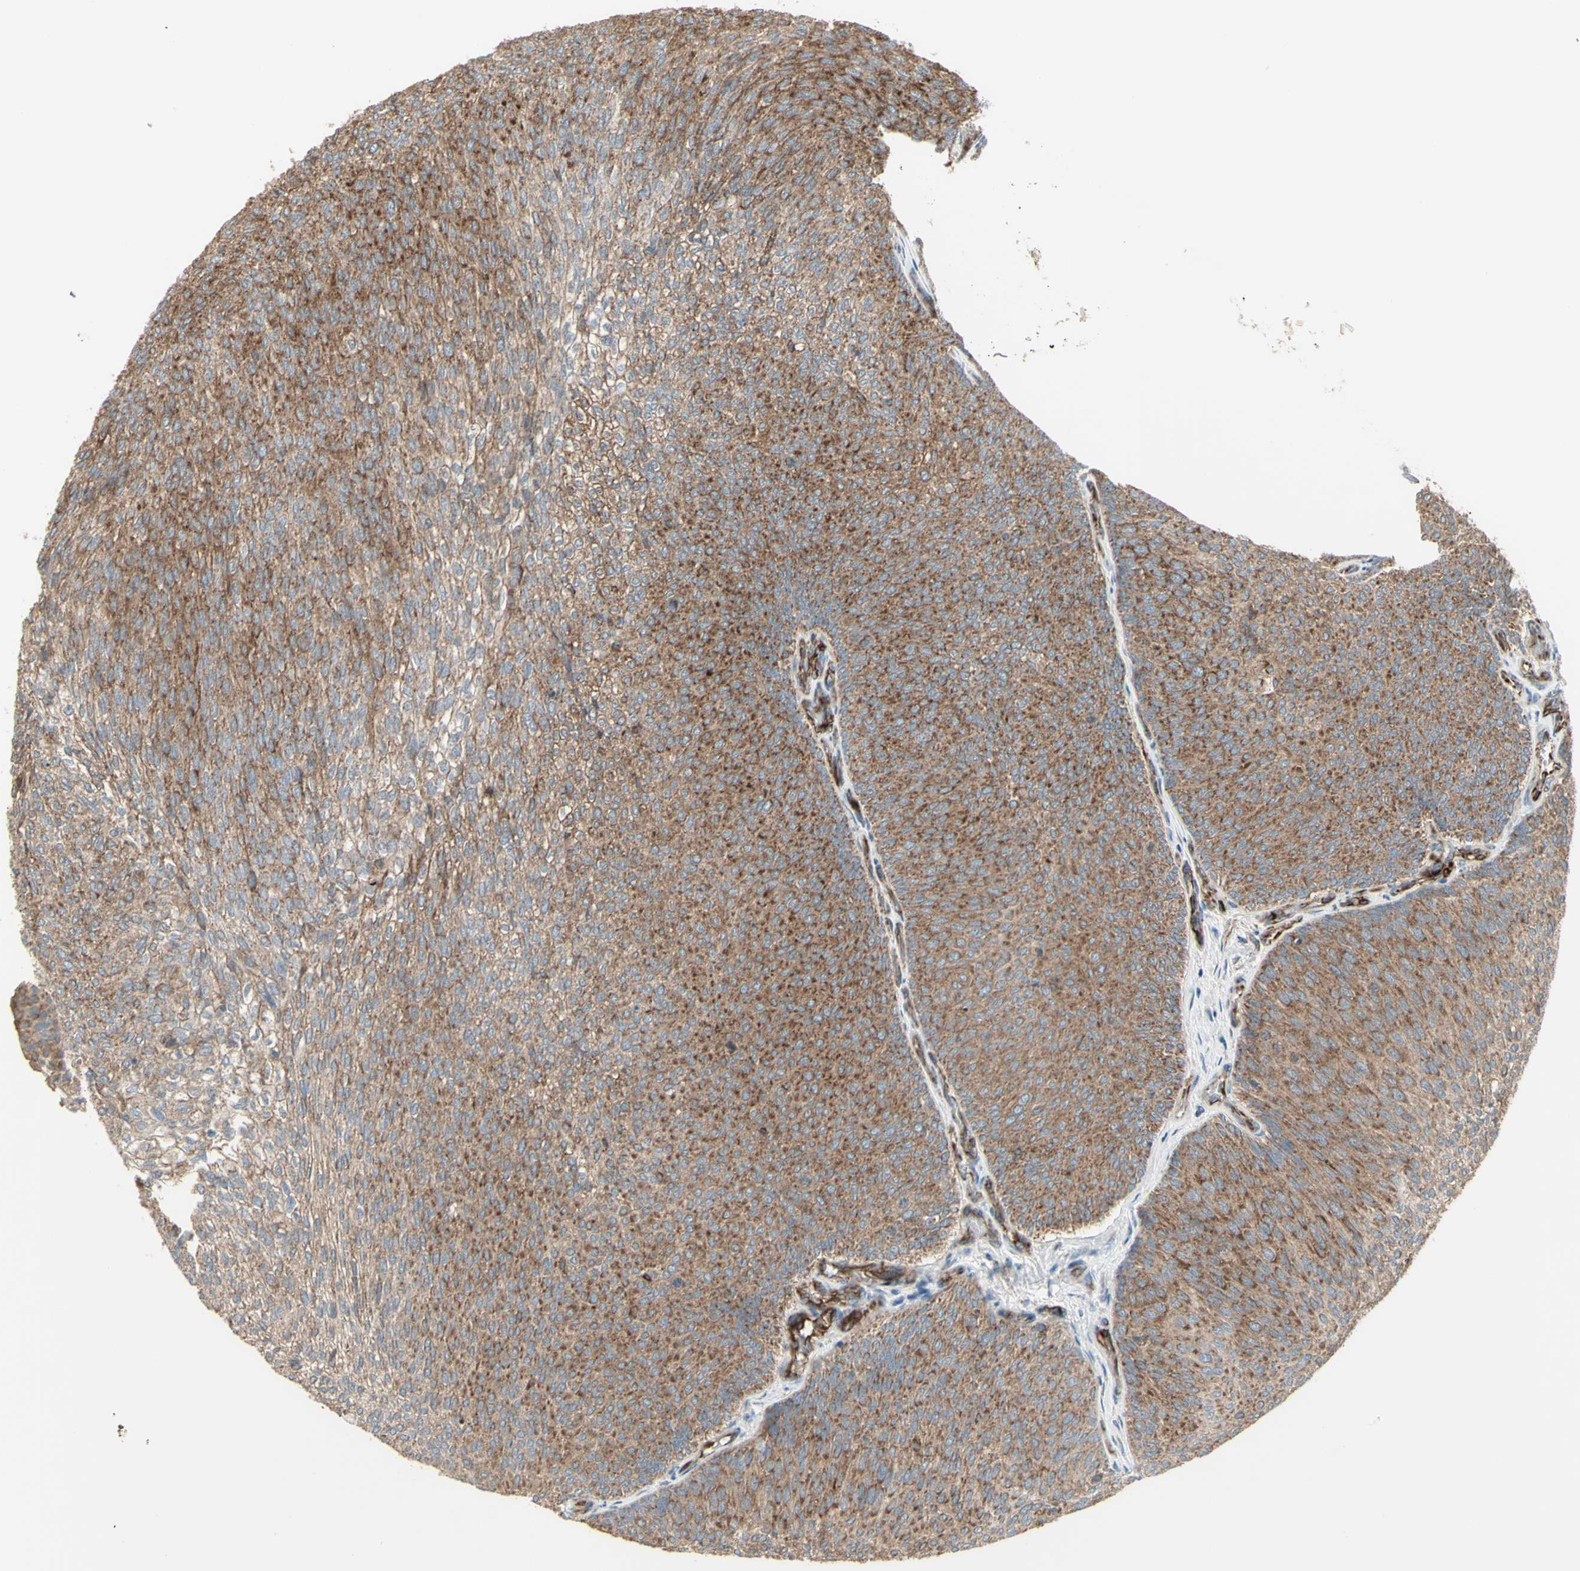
{"staining": {"intensity": "moderate", "quantity": ">75%", "location": "cytoplasmic/membranous"}, "tissue": "urothelial cancer", "cell_type": "Tumor cells", "image_type": "cancer", "snomed": [{"axis": "morphology", "description": "Urothelial carcinoma, Low grade"}, {"axis": "topography", "description": "Urinary bladder"}], "caption": "A brown stain labels moderate cytoplasmic/membranous expression of a protein in human urothelial cancer tumor cells.", "gene": "FAM171B", "patient": {"sex": "female", "age": 79}}